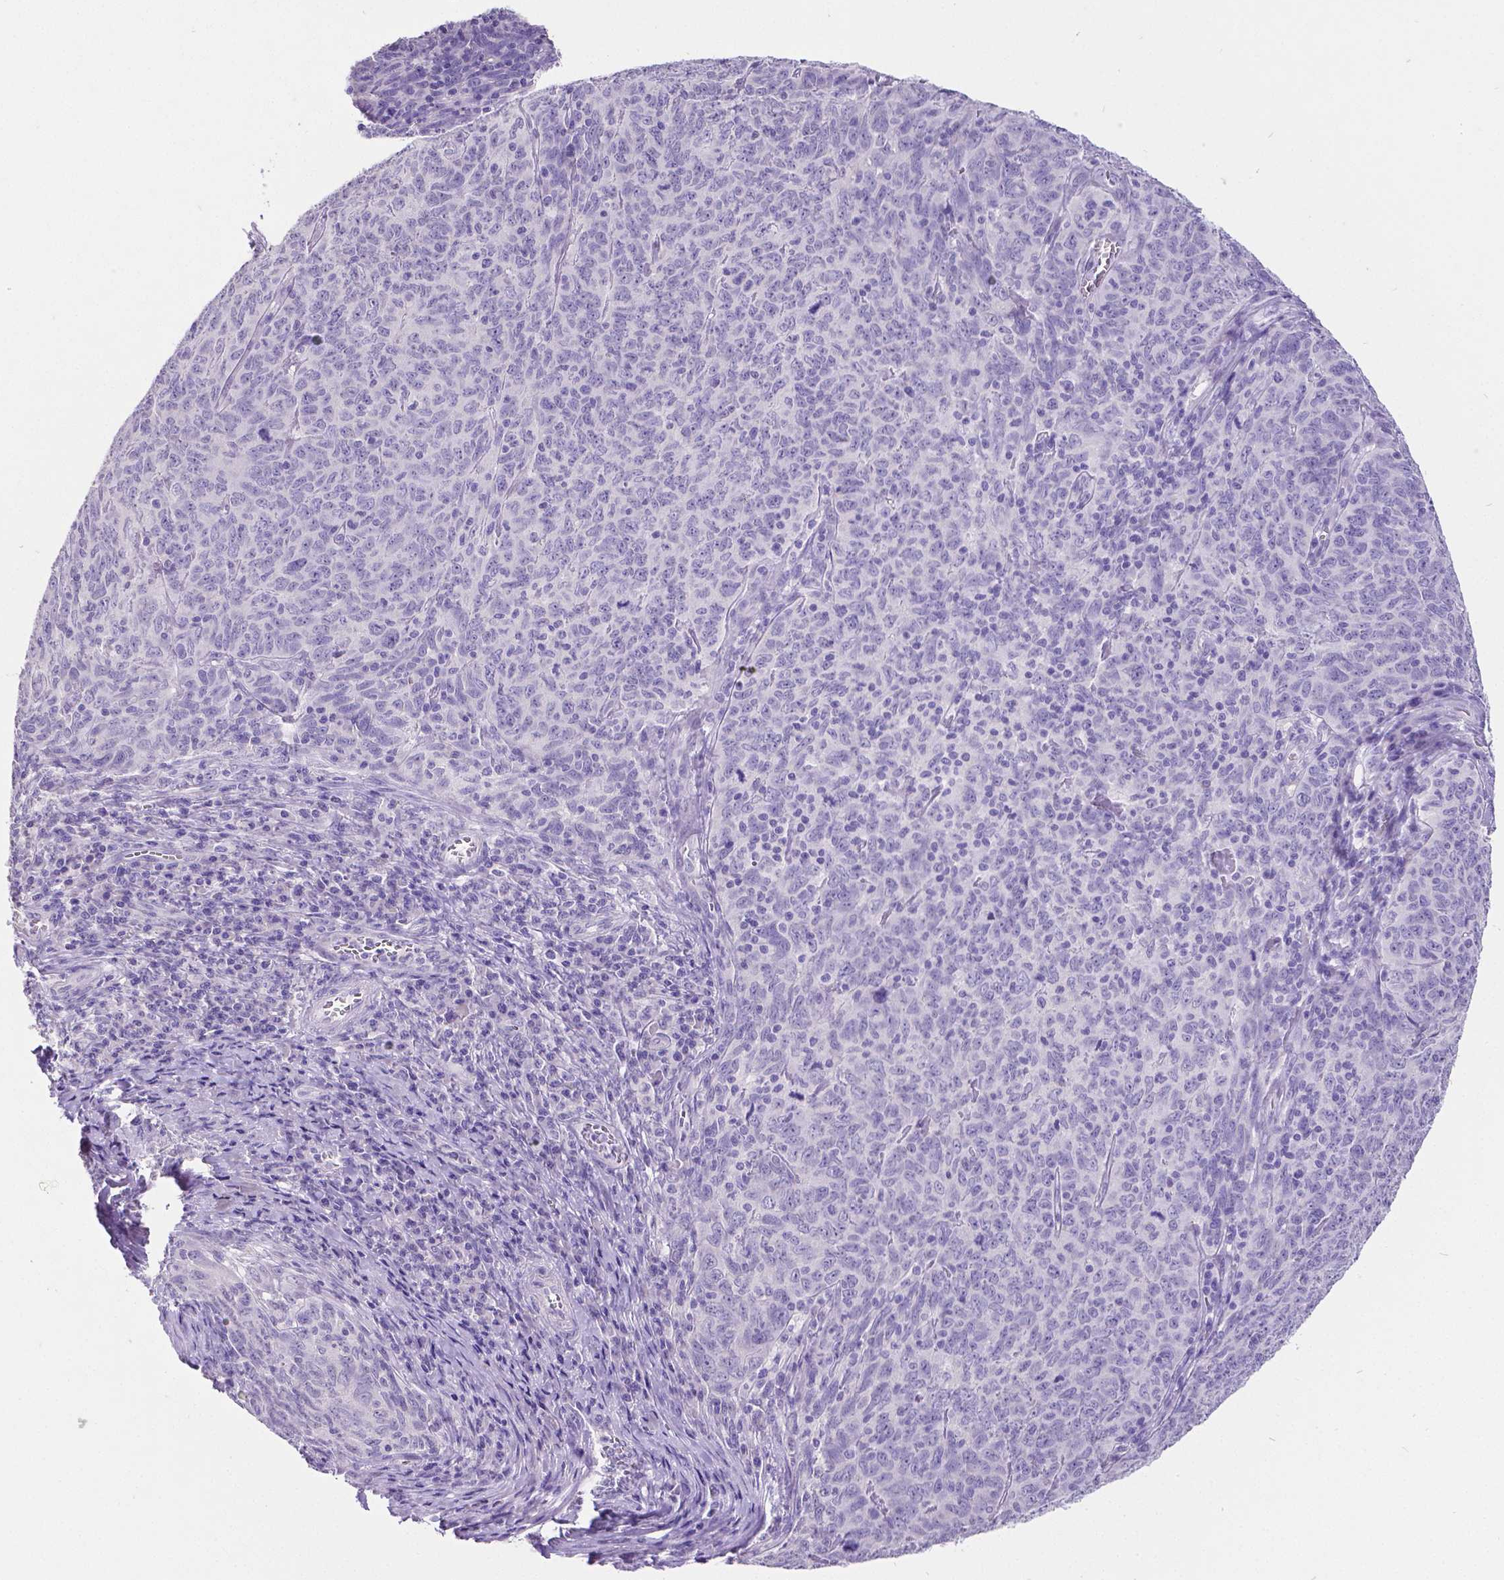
{"staining": {"intensity": "negative", "quantity": "none", "location": "none"}, "tissue": "skin cancer", "cell_type": "Tumor cells", "image_type": "cancer", "snomed": [{"axis": "morphology", "description": "Squamous cell carcinoma, NOS"}, {"axis": "topography", "description": "Skin"}, {"axis": "topography", "description": "Anal"}], "caption": "Immunohistochemistry photomicrograph of neoplastic tissue: human skin cancer (squamous cell carcinoma) stained with DAB exhibits no significant protein positivity in tumor cells.", "gene": "SATB2", "patient": {"sex": "female", "age": 51}}